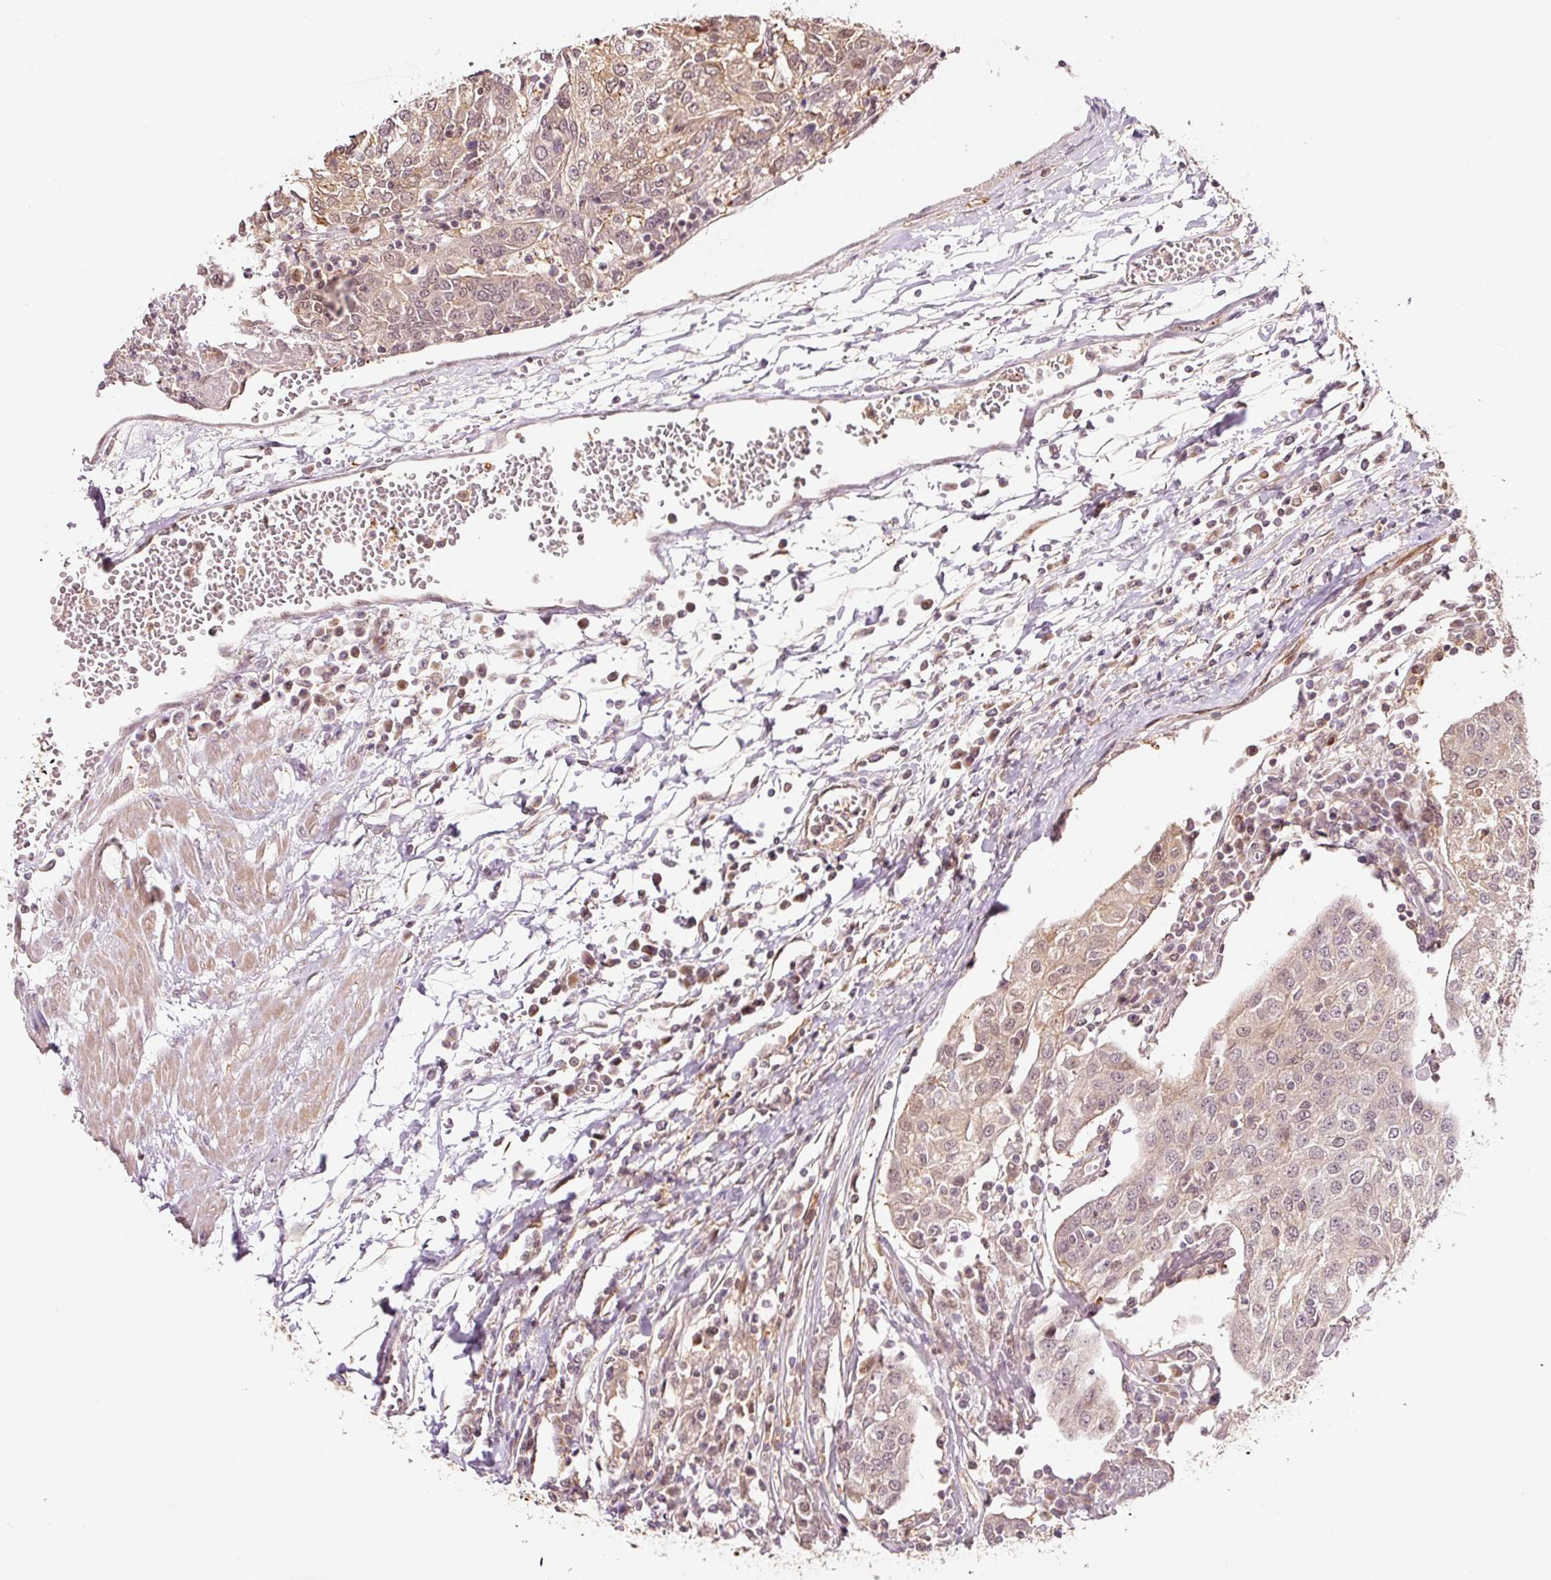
{"staining": {"intensity": "weak", "quantity": "<25%", "location": "nuclear"}, "tissue": "urothelial cancer", "cell_type": "Tumor cells", "image_type": "cancer", "snomed": [{"axis": "morphology", "description": "Urothelial carcinoma, High grade"}, {"axis": "topography", "description": "Urinary bladder"}], "caption": "This is a micrograph of immunohistochemistry (IHC) staining of urothelial carcinoma (high-grade), which shows no positivity in tumor cells.", "gene": "FBXL14", "patient": {"sex": "female", "age": 85}}